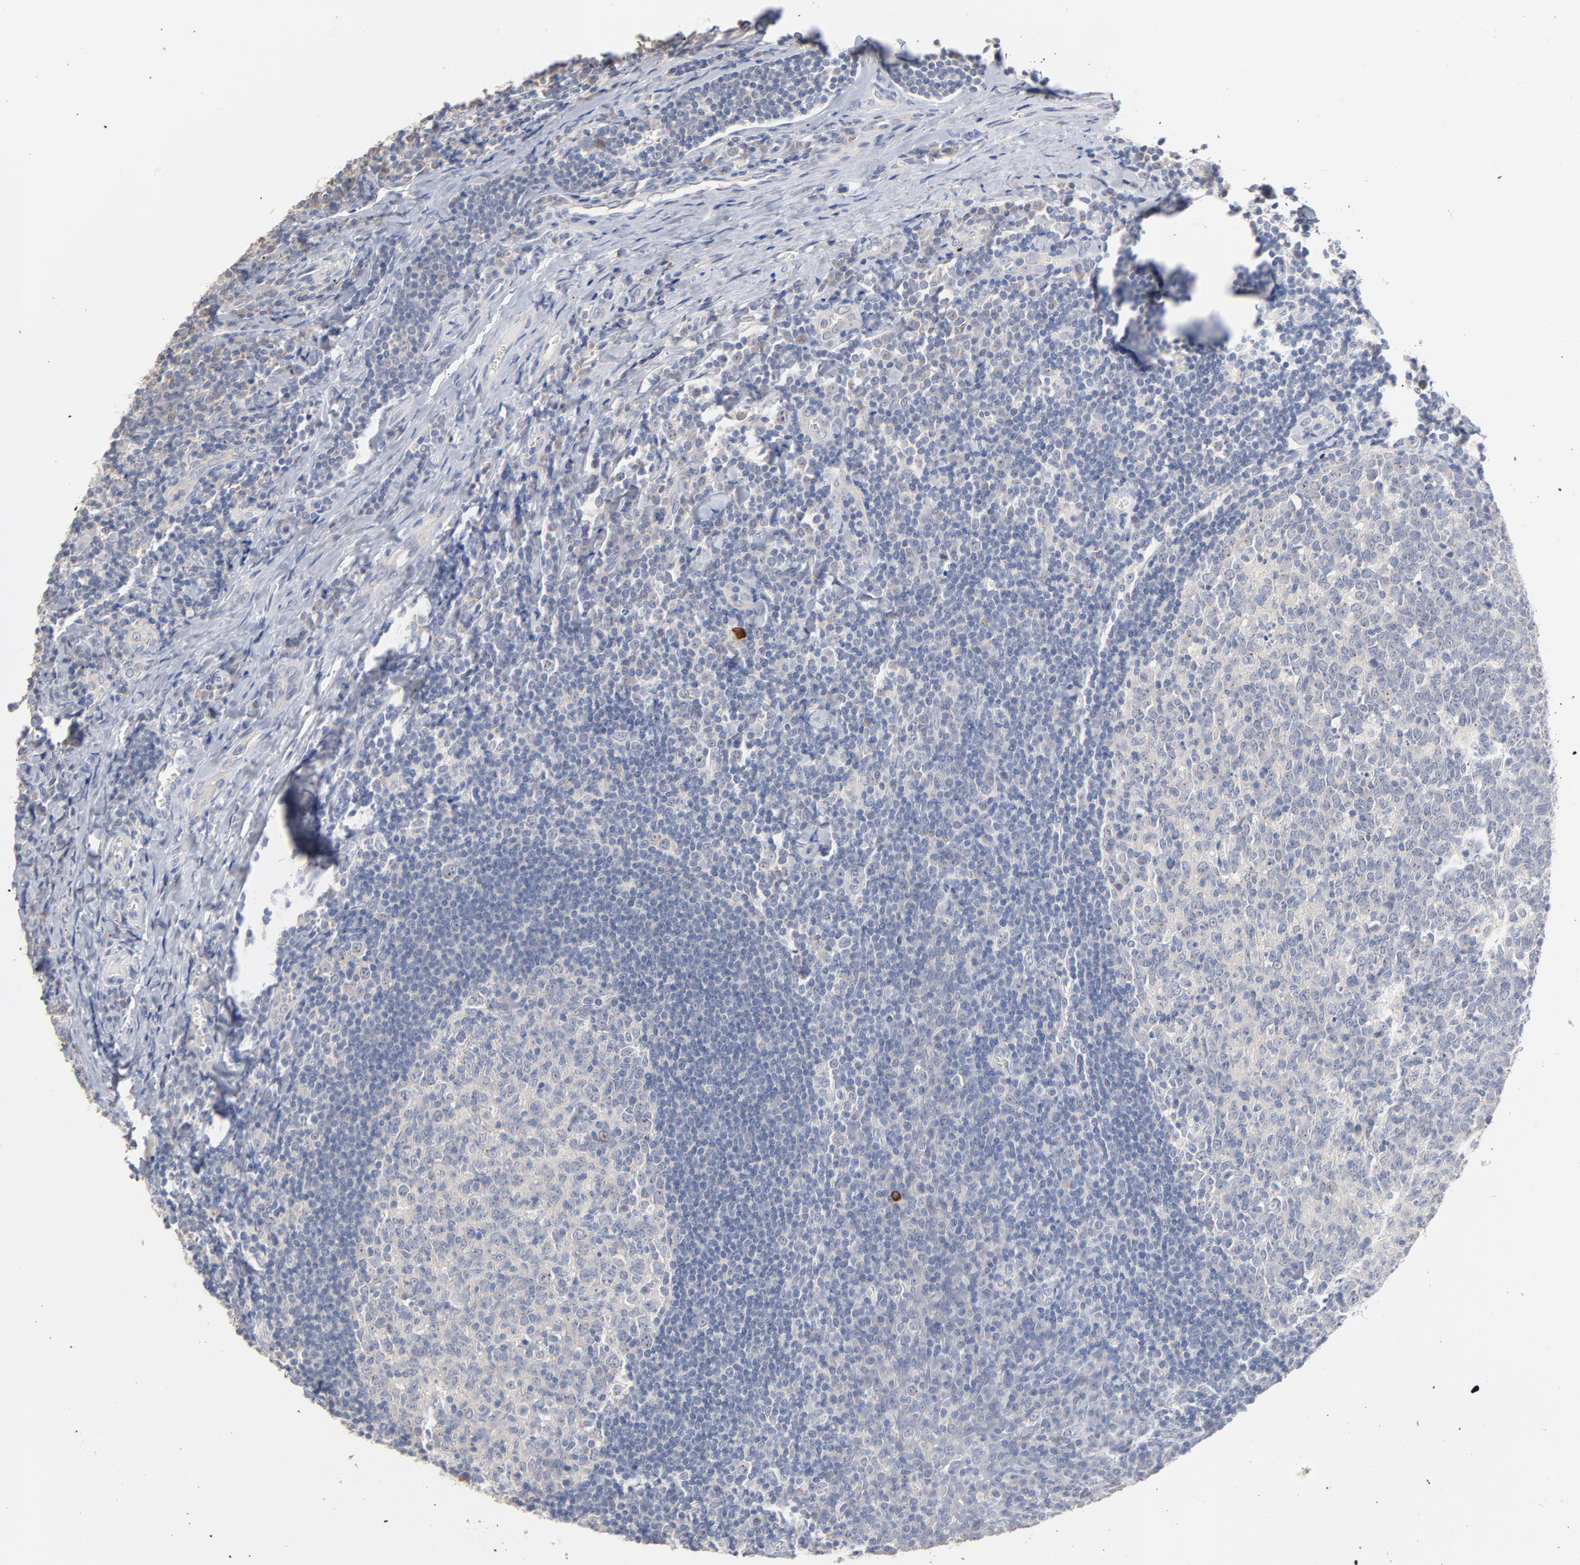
{"staining": {"intensity": "weak", "quantity": "25%-75%", "location": "cytoplasmic/membranous"}, "tissue": "oral mucosa", "cell_type": "Squamous epithelial cells", "image_type": "normal", "snomed": [{"axis": "morphology", "description": "Normal tissue, NOS"}, {"axis": "topography", "description": "Oral tissue"}], "caption": "Immunohistochemistry of unremarkable human oral mucosa demonstrates low levels of weak cytoplasmic/membranous positivity in approximately 25%-75% of squamous epithelial cells. (Brightfield microscopy of DAB IHC at high magnification).", "gene": "DNAL4", "patient": {"sex": "male", "age": 20}}